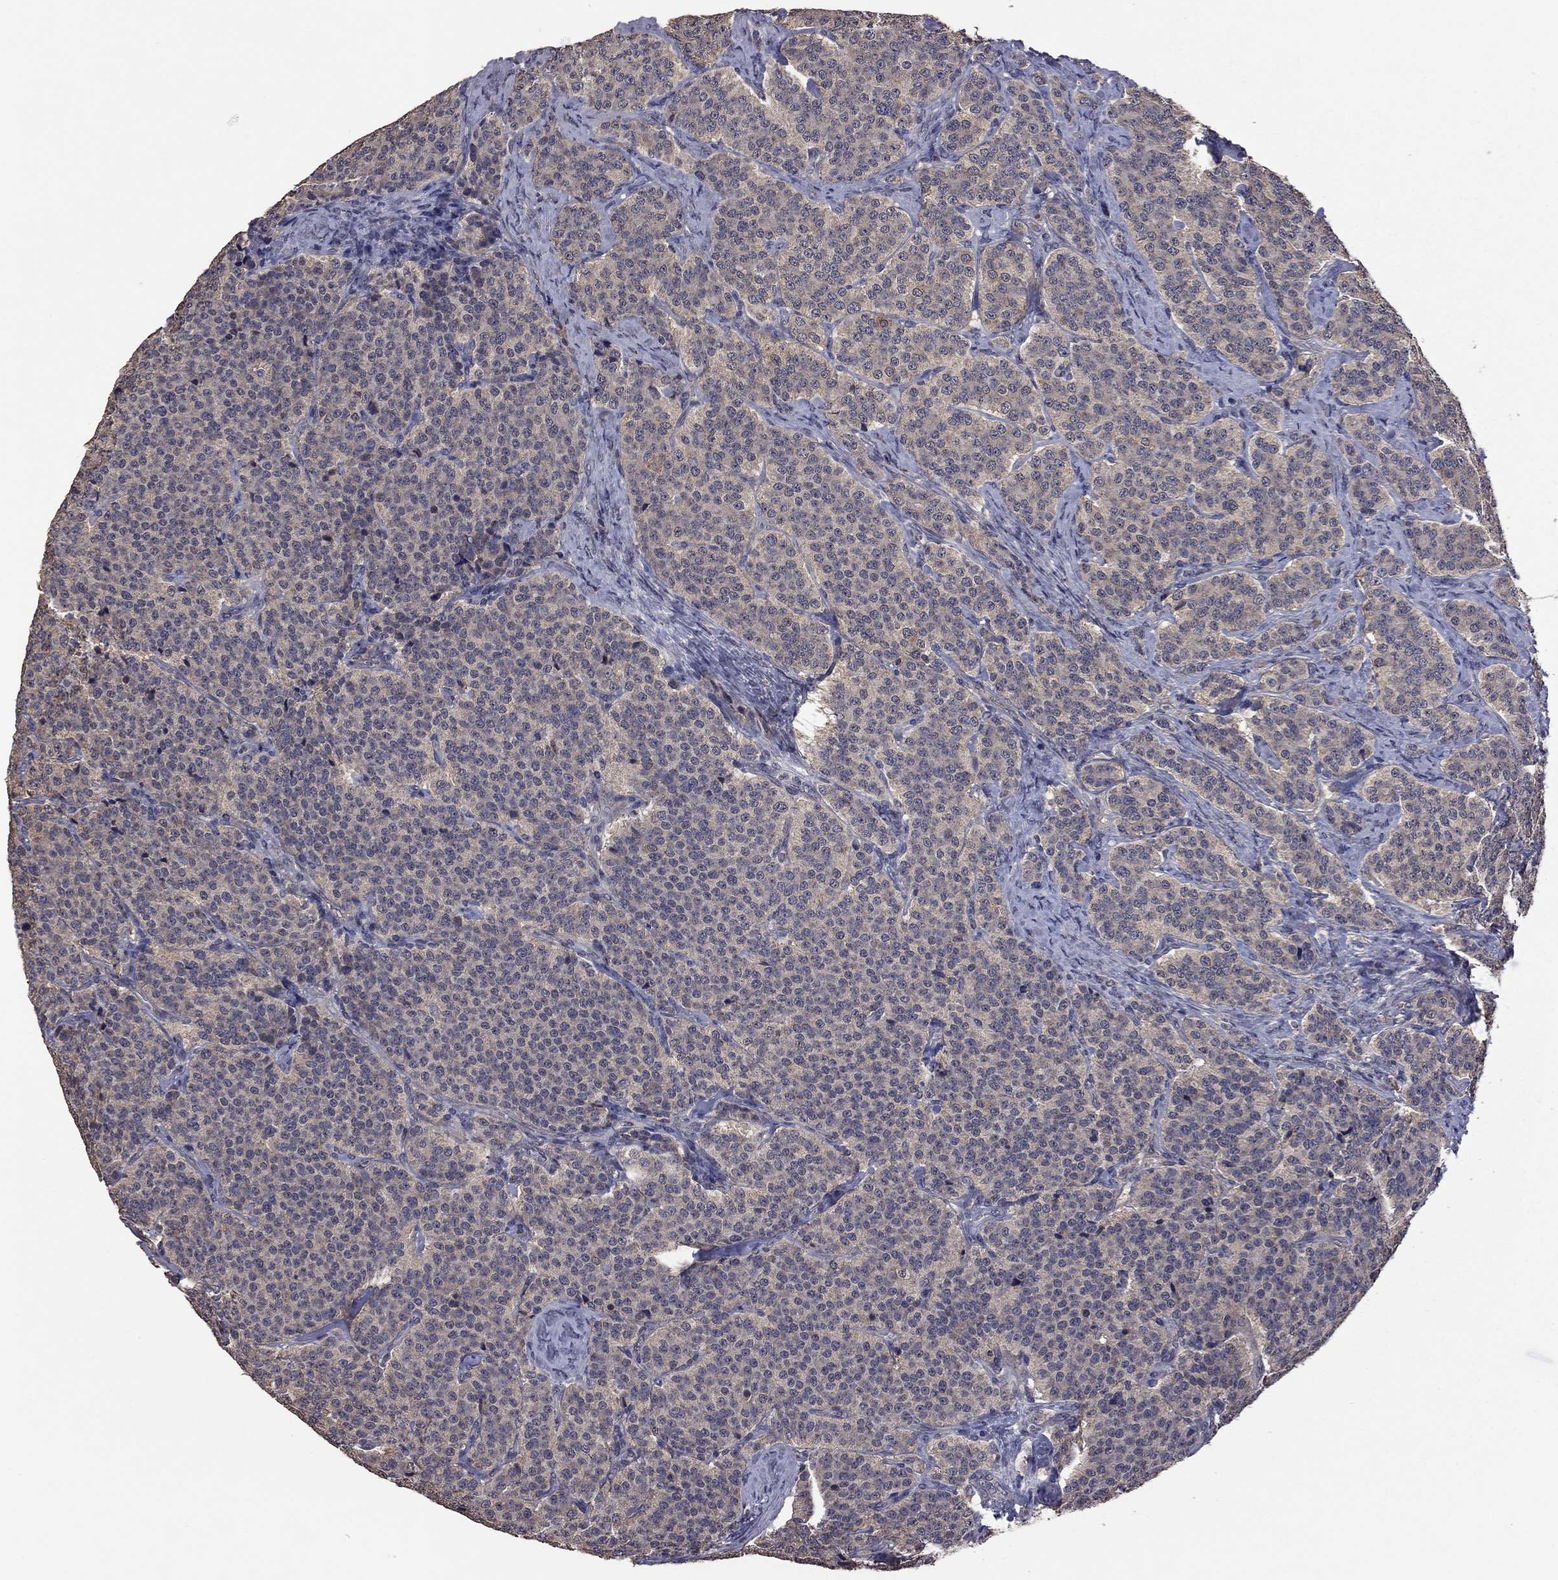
{"staining": {"intensity": "weak", "quantity": "25%-75%", "location": "cytoplasmic/membranous"}, "tissue": "carcinoid", "cell_type": "Tumor cells", "image_type": "cancer", "snomed": [{"axis": "morphology", "description": "Carcinoid, malignant, NOS"}, {"axis": "topography", "description": "Small intestine"}], "caption": "A brown stain highlights weak cytoplasmic/membranous staining of a protein in carcinoid tumor cells. The staining was performed using DAB (3,3'-diaminobenzidine) to visualize the protein expression in brown, while the nuclei were stained in blue with hematoxylin (Magnification: 20x).", "gene": "TSNARE1", "patient": {"sex": "female", "age": 58}}